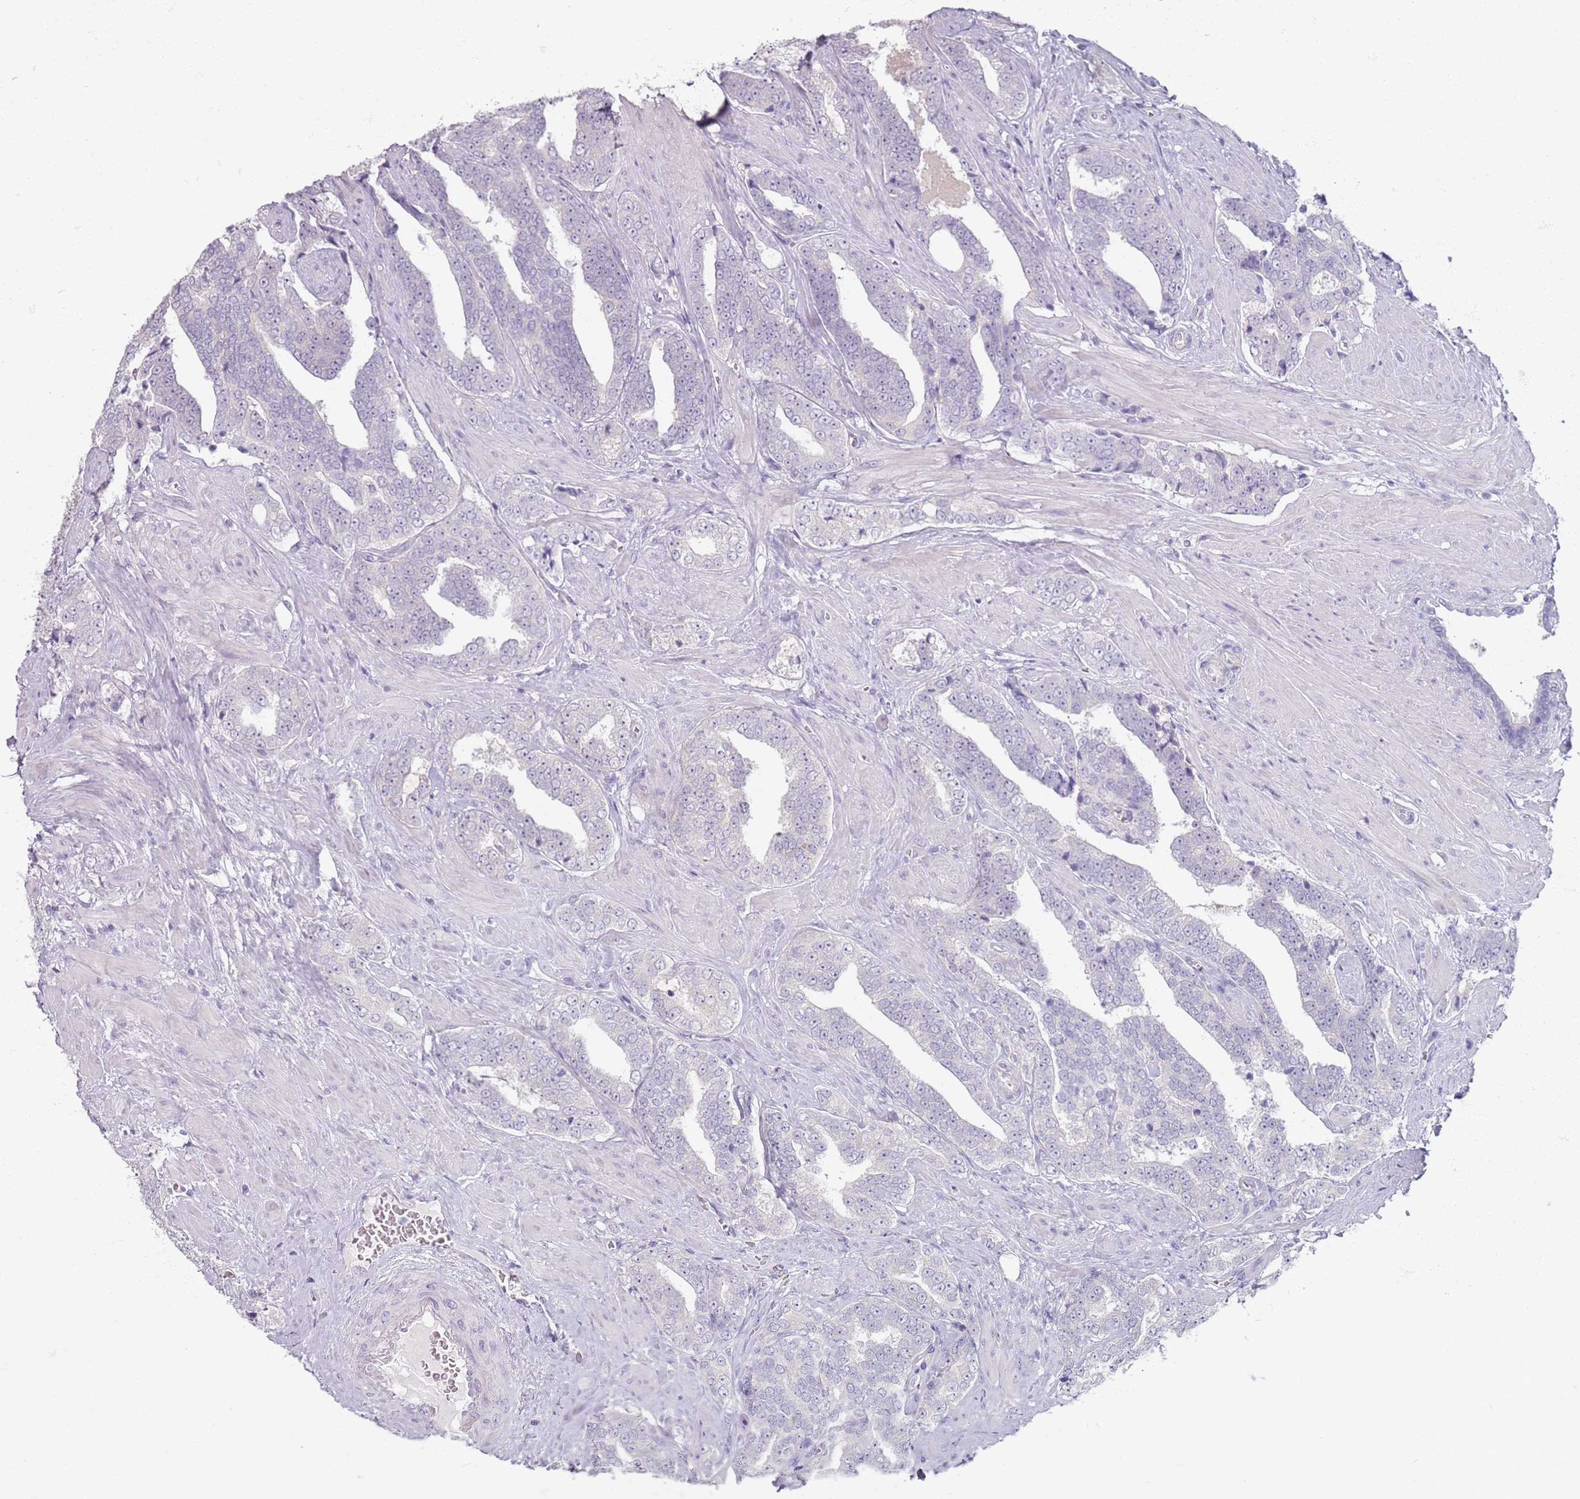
{"staining": {"intensity": "negative", "quantity": "none", "location": "none"}, "tissue": "prostate cancer", "cell_type": "Tumor cells", "image_type": "cancer", "snomed": [{"axis": "morphology", "description": "Adenocarcinoma, High grade"}, {"axis": "topography", "description": "Prostate"}], "caption": "Immunohistochemical staining of human prostate cancer (adenocarcinoma (high-grade)) shows no significant expression in tumor cells.", "gene": "CD40LG", "patient": {"sex": "male", "age": 67}}